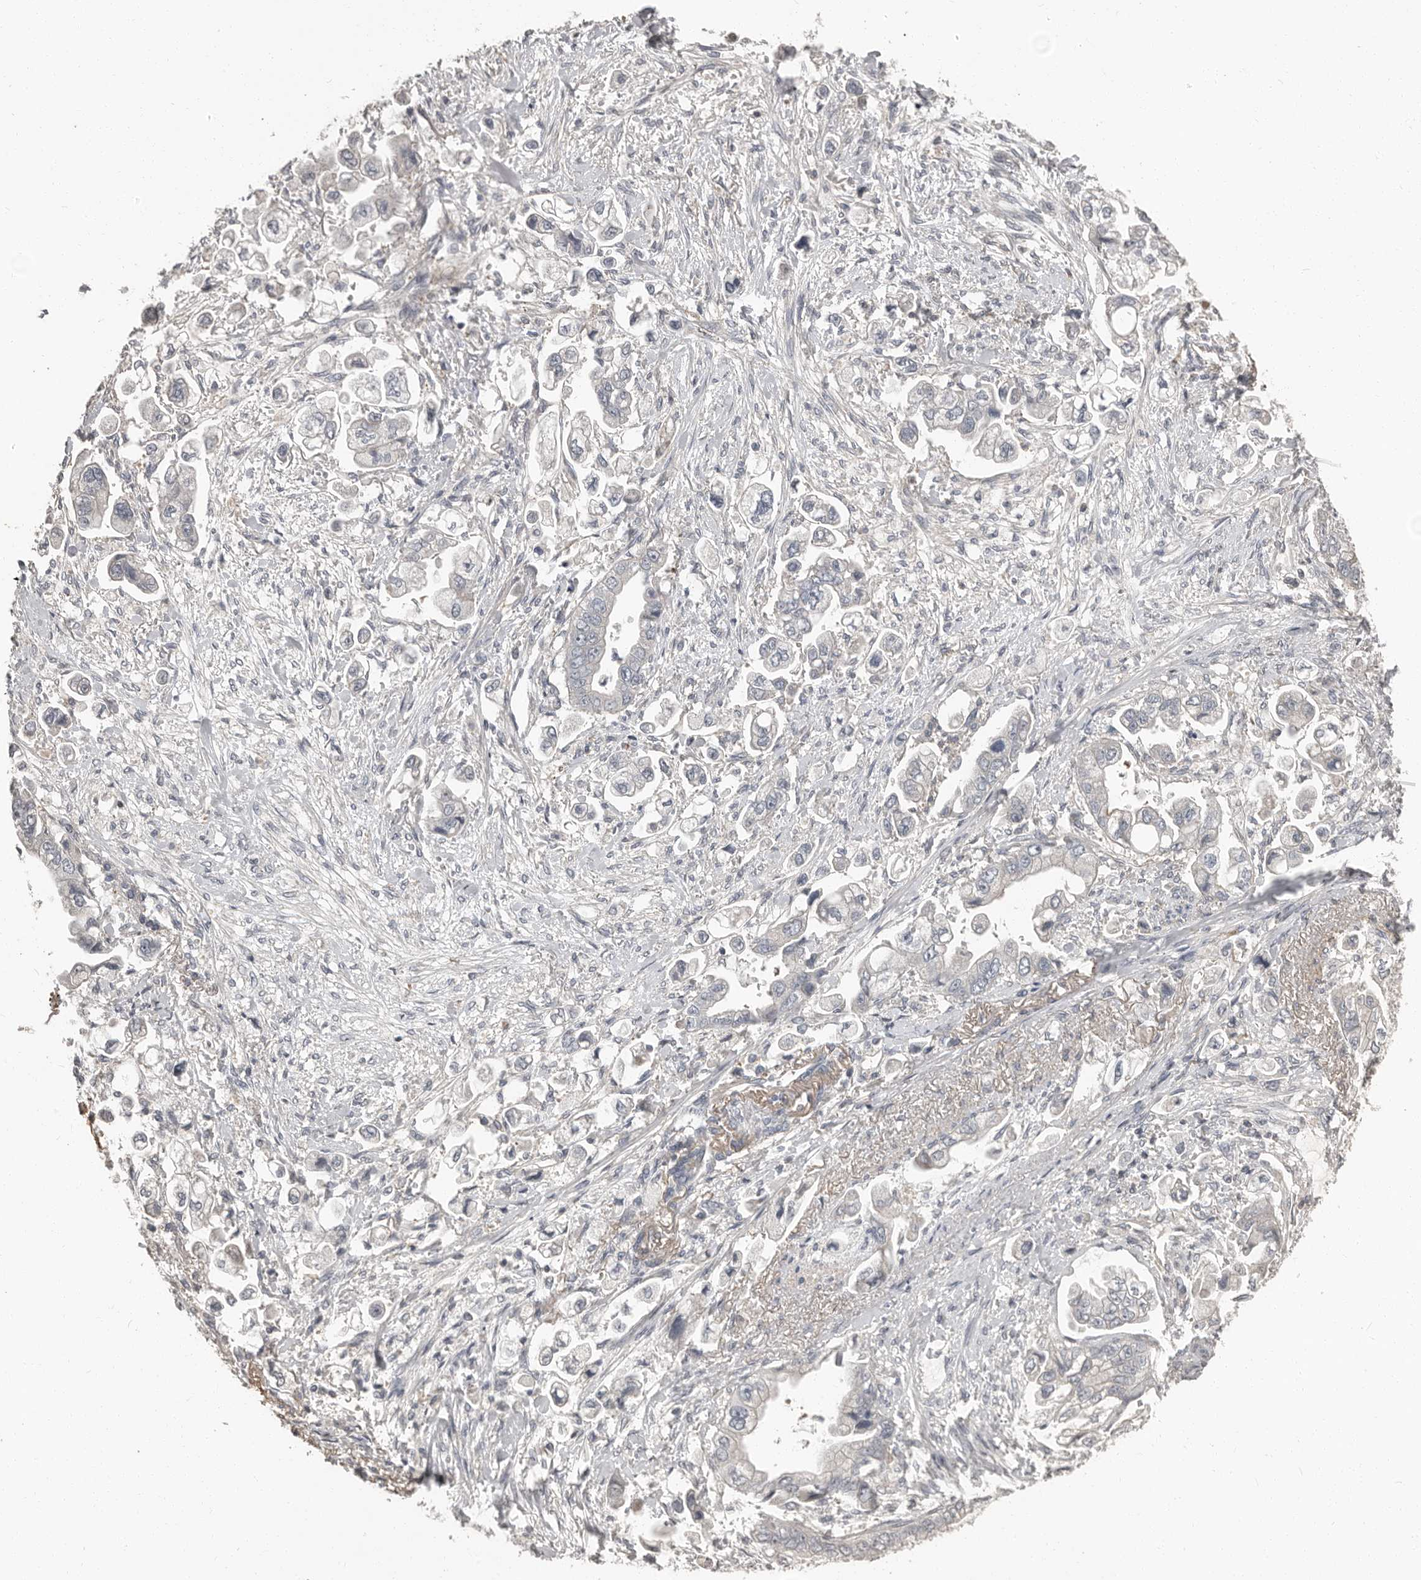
{"staining": {"intensity": "negative", "quantity": "none", "location": "none"}, "tissue": "stomach cancer", "cell_type": "Tumor cells", "image_type": "cancer", "snomed": [{"axis": "morphology", "description": "Adenocarcinoma, NOS"}, {"axis": "topography", "description": "Stomach"}], "caption": "Stomach cancer stained for a protein using immunohistochemistry shows no expression tumor cells.", "gene": "CA6", "patient": {"sex": "male", "age": 62}}